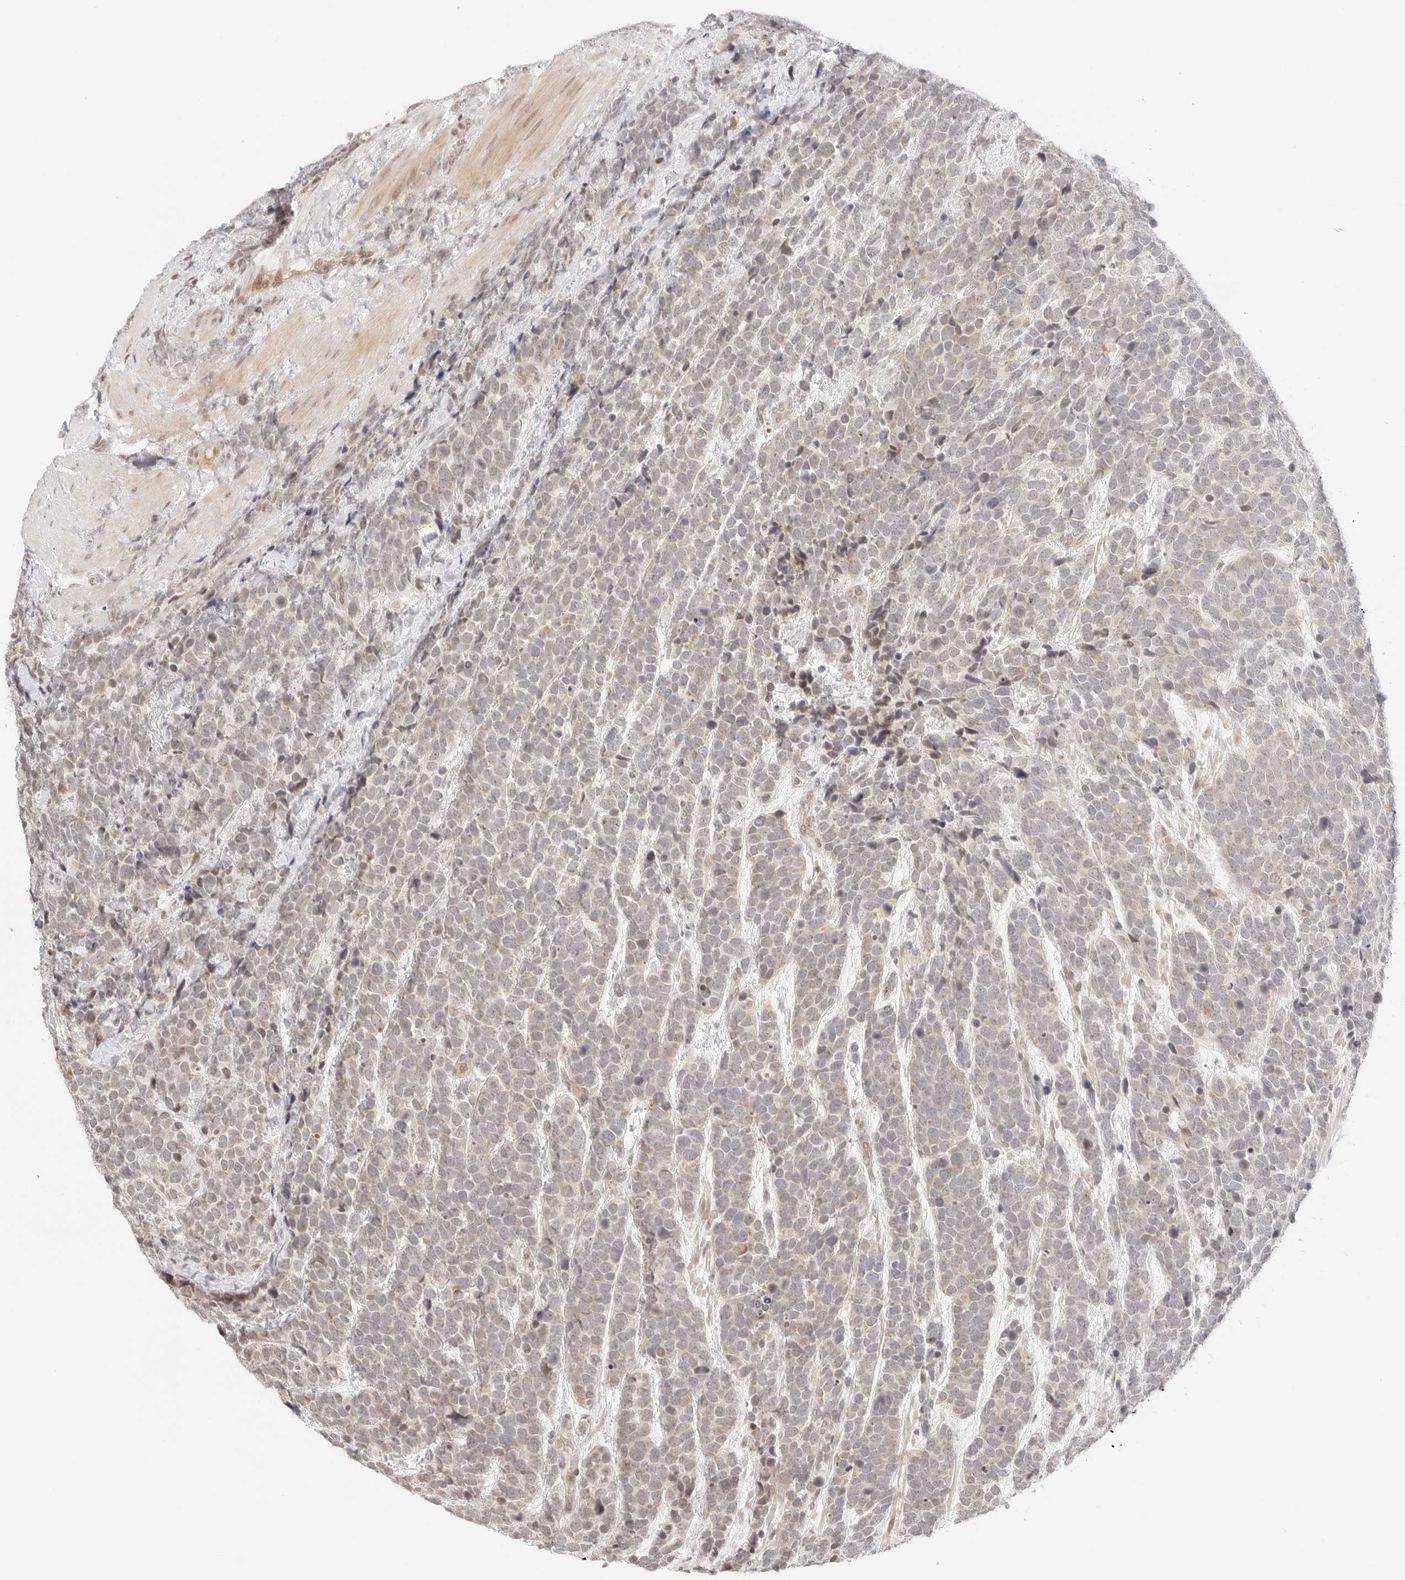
{"staining": {"intensity": "negative", "quantity": "none", "location": "none"}, "tissue": "urothelial cancer", "cell_type": "Tumor cells", "image_type": "cancer", "snomed": [{"axis": "morphology", "description": "Urothelial carcinoma, High grade"}, {"axis": "topography", "description": "Urinary bladder"}], "caption": "DAB immunohistochemical staining of human urothelial cancer shows no significant expression in tumor cells.", "gene": "RPS6KL1", "patient": {"sex": "female", "age": 82}}